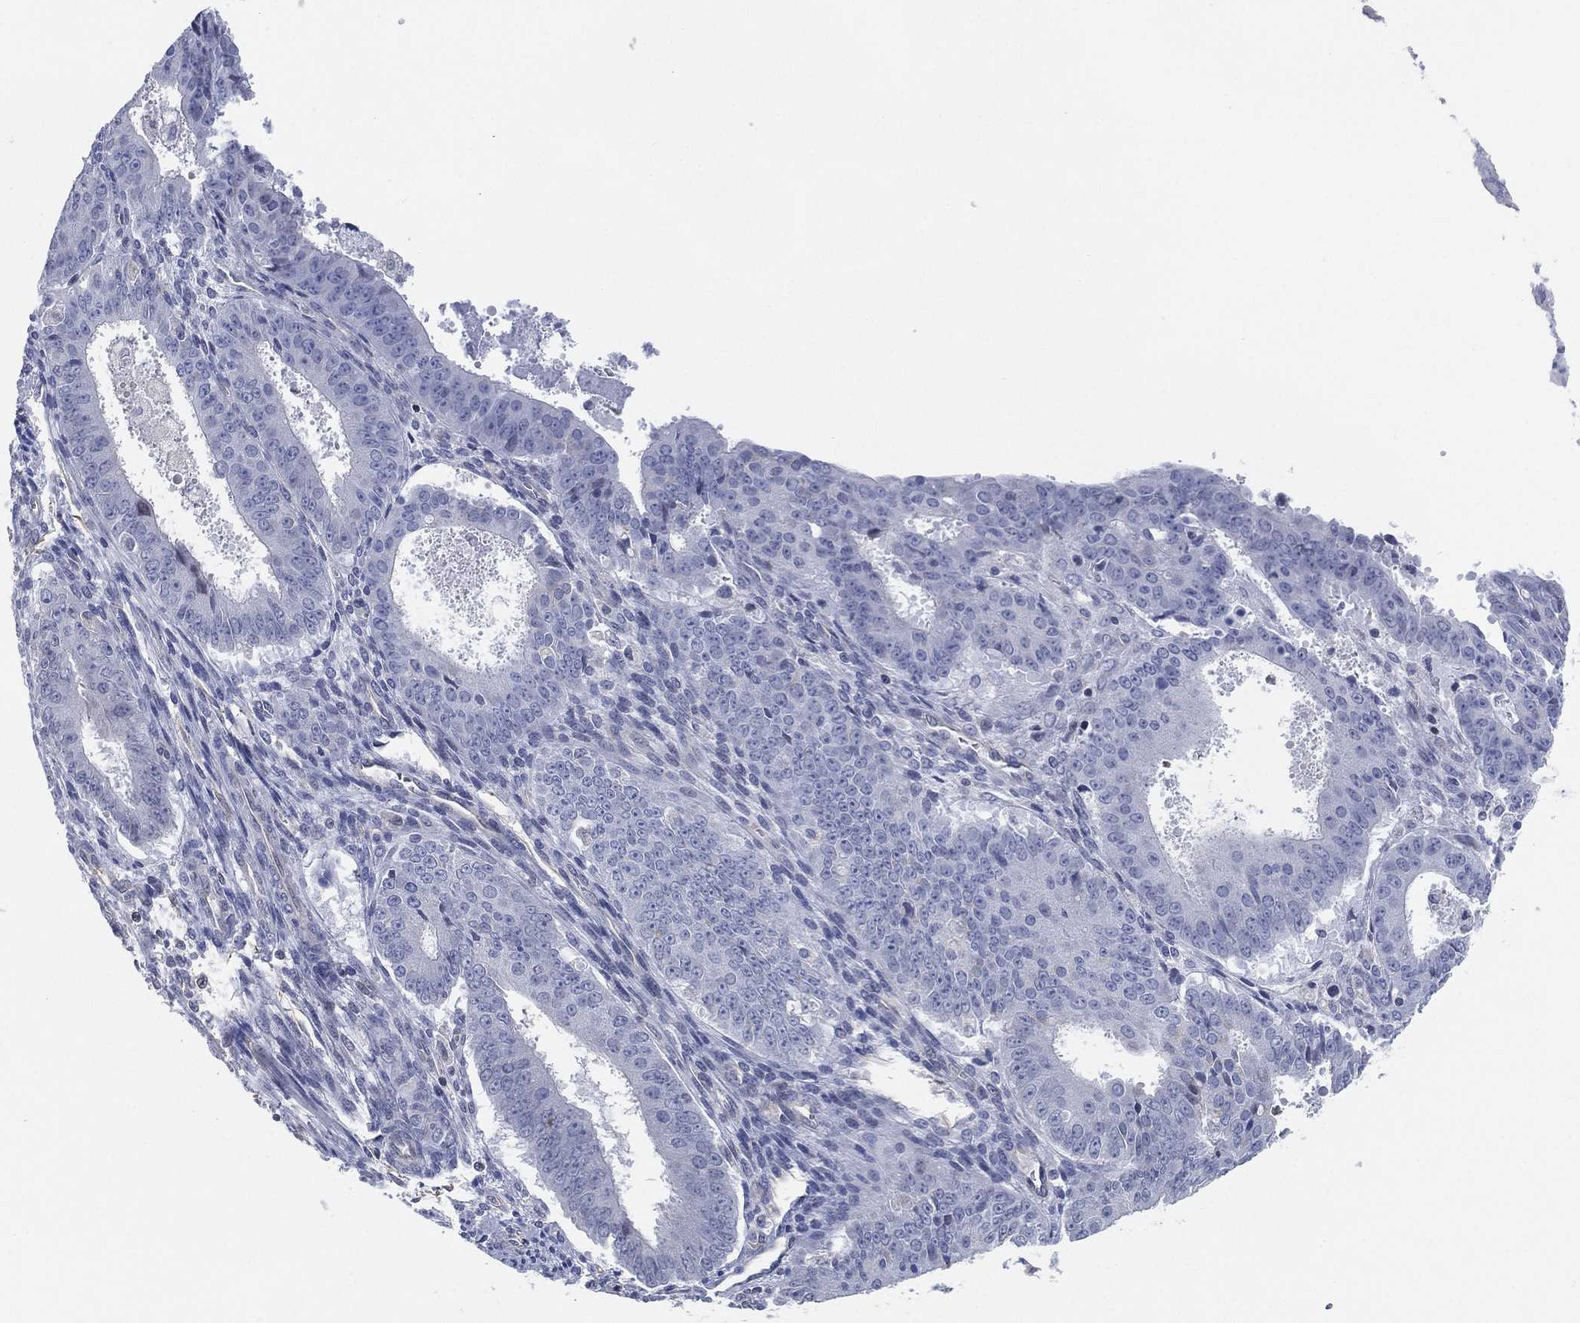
{"staining": {"intensity": "negative", "quantity": "none", "location": "none"}, "tissue": "ovarian cancer", "cell_type": "Tumor cells", "image_type": "cancer", "snomed": [{"axis": "morphology", "description": "Carcinoma, endometroid"}, {"axis": "topography", "description": "Ovary"}], "caption": "Ovarian cancer (endometroid carcinoma) was stained to show a protein in brown. There is no significant positivity in tumor cells. Brightfield microscopy of IHC stained with DAB (3,3'-diaminobenzidine) (brown) and hematoxylin (blue), captured at high magnification.", "gene": "CFTR", "patient": {"sex": "female", "age": 42}}